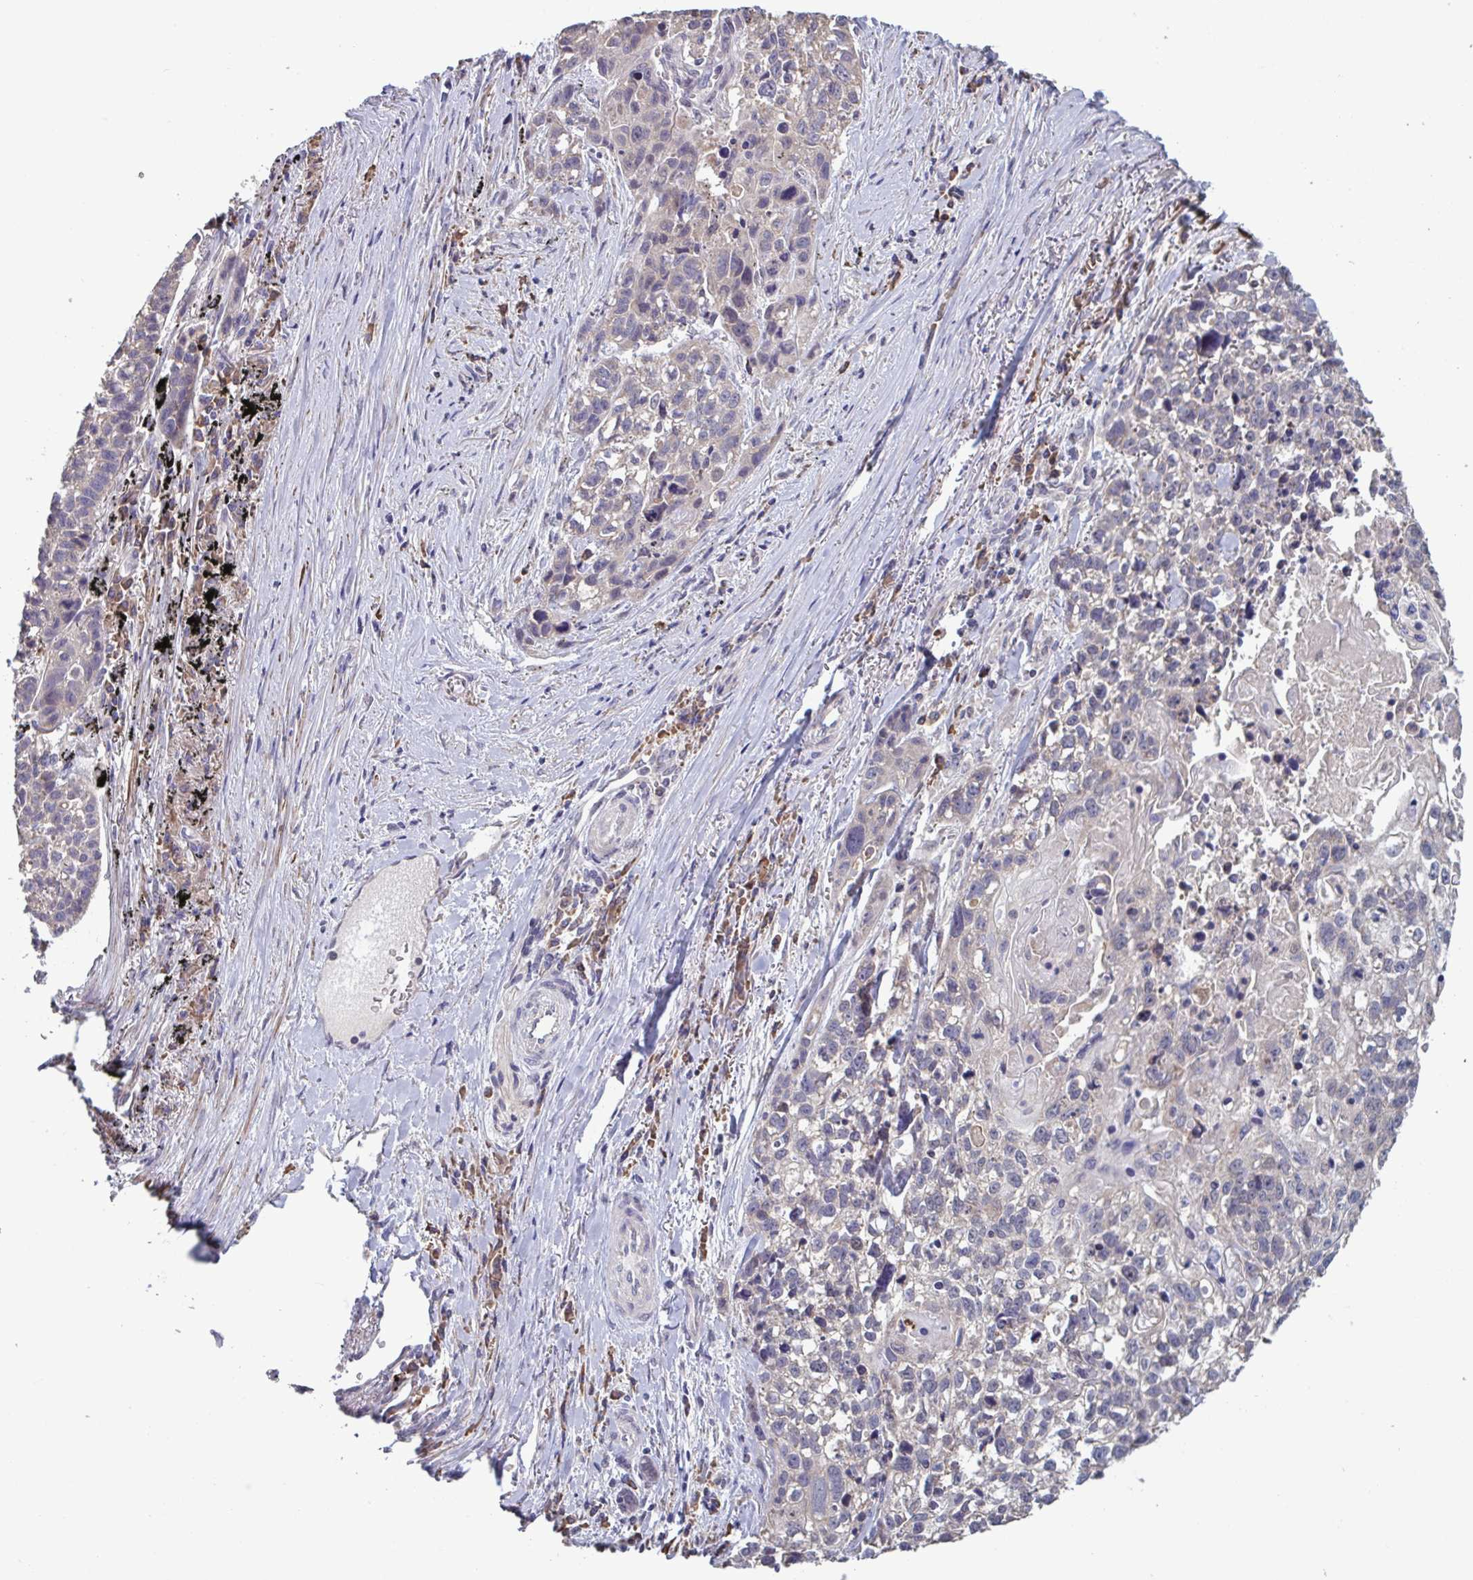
{"staining": {"intensity": "negative", "quantity": "none", "location": "none"}, "tissue": "lung cancer", "cell_type": "Tumor cells", "image_type": "cancer", "snomed": [{"axis": "morphology", "description": "Squamous cell carcinoma, NOS"}, {"axis": "topography", "description": "Lung"}], "caption": "Lung cancer (squamous cell carcinoma) was stained to show a protein in brown. There is no significant staining in tumor cells. Brightfield microscopy of IHC stained with DAB (3,3'-diaminobenzidine) (brown) and hematoxylin (blue), captured at high magnification.", "gene": "CD1E", "patient": {"sex": "male", "age": 74}}